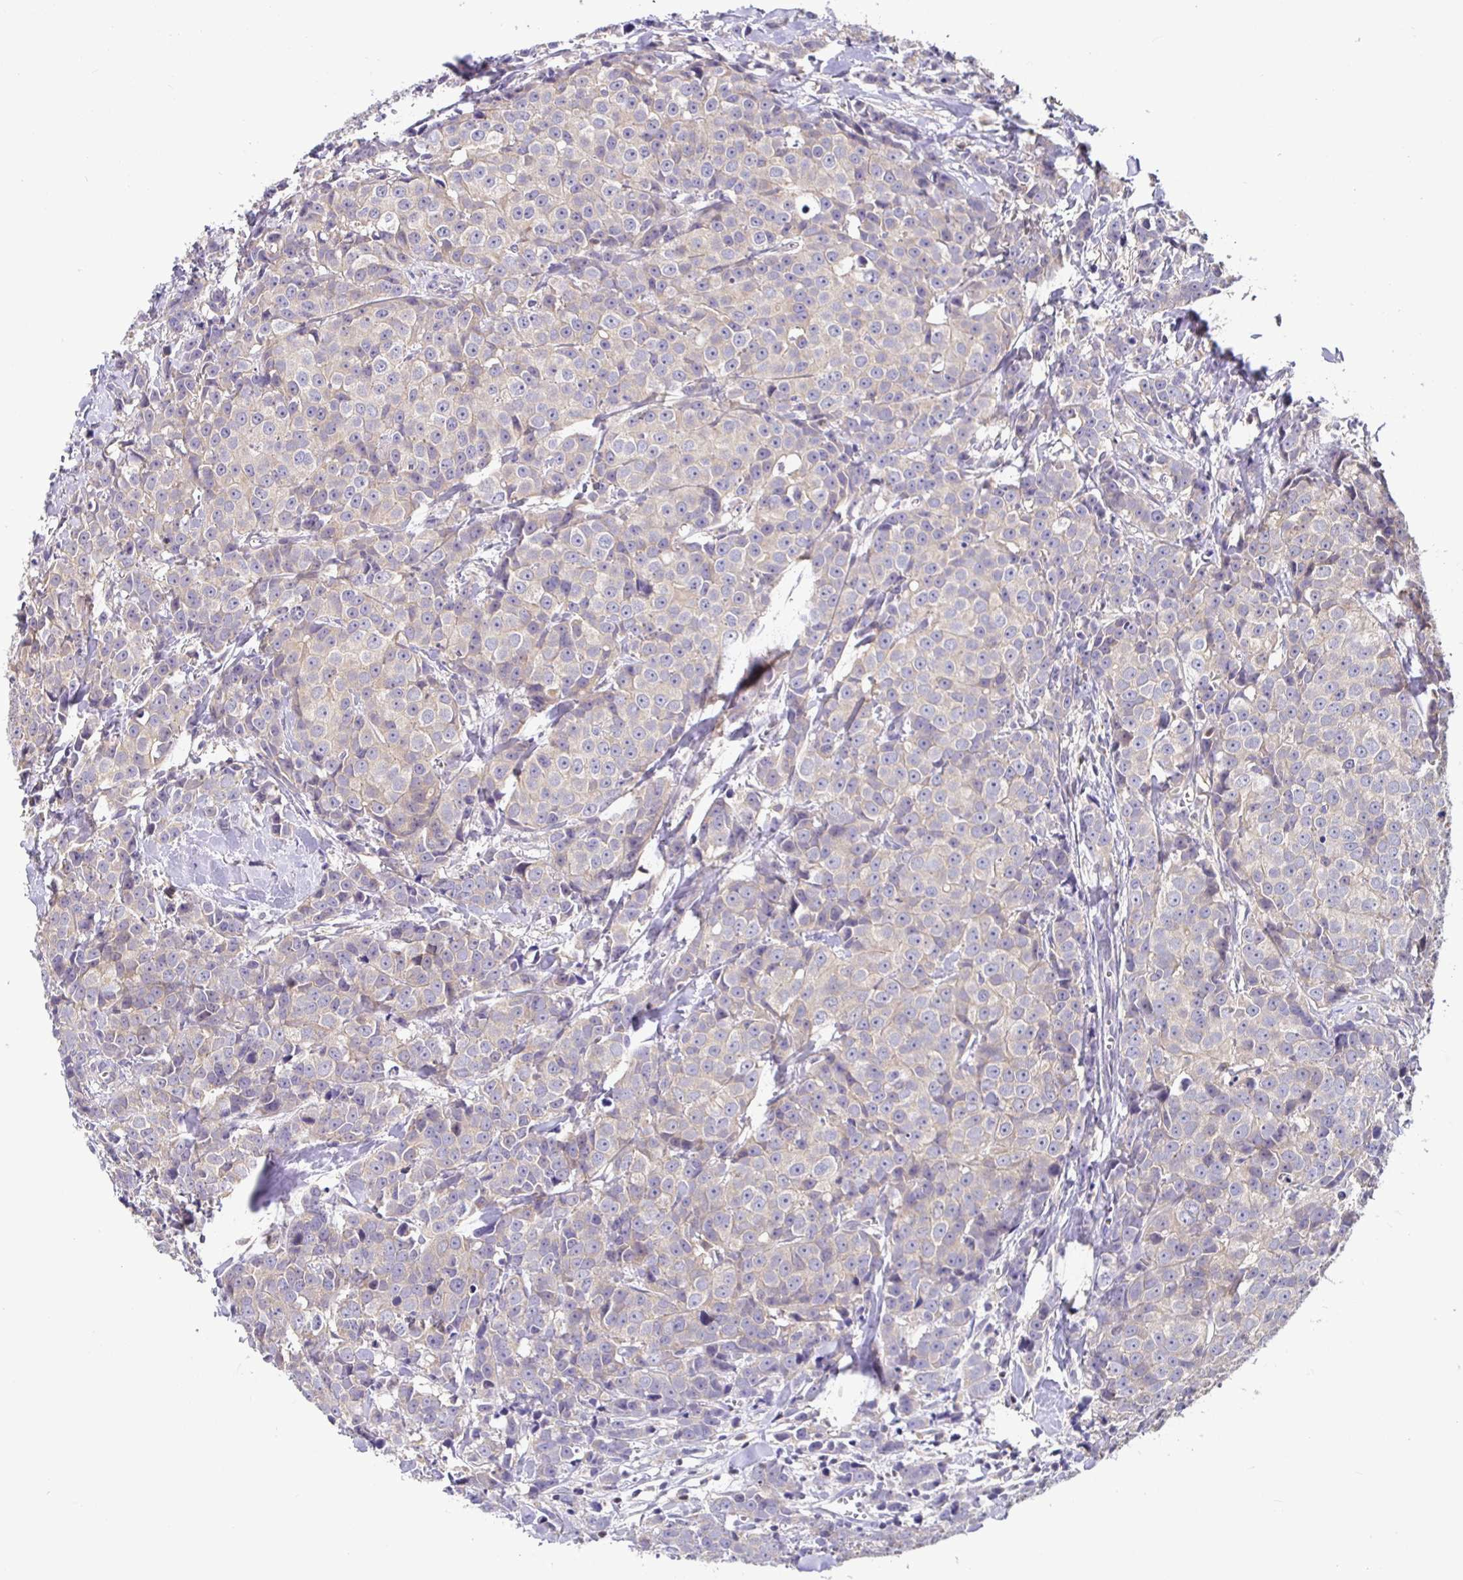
{"staining": {"intensity": "weak", "quantity": ">75%", "location": "cytoplasmic/membranous"}, "tissue": "breast cancer", "cell_type": "Tumor cells", "image_type": "cancer", "snomed": [{"axis": "morphology", "description": "Duct carcinoma"}, {"axis": "topography", "description": "Breast"}], "caption": "The micrograph shows immunohistochemical staining of breast cancer (invasive ductal carcinoma). There is weak cytoplasmic/membranous staining is seen in about >75% of tumor cells.", "gene": "SATB1", "patient": {"sex": "female", "age": 80}}